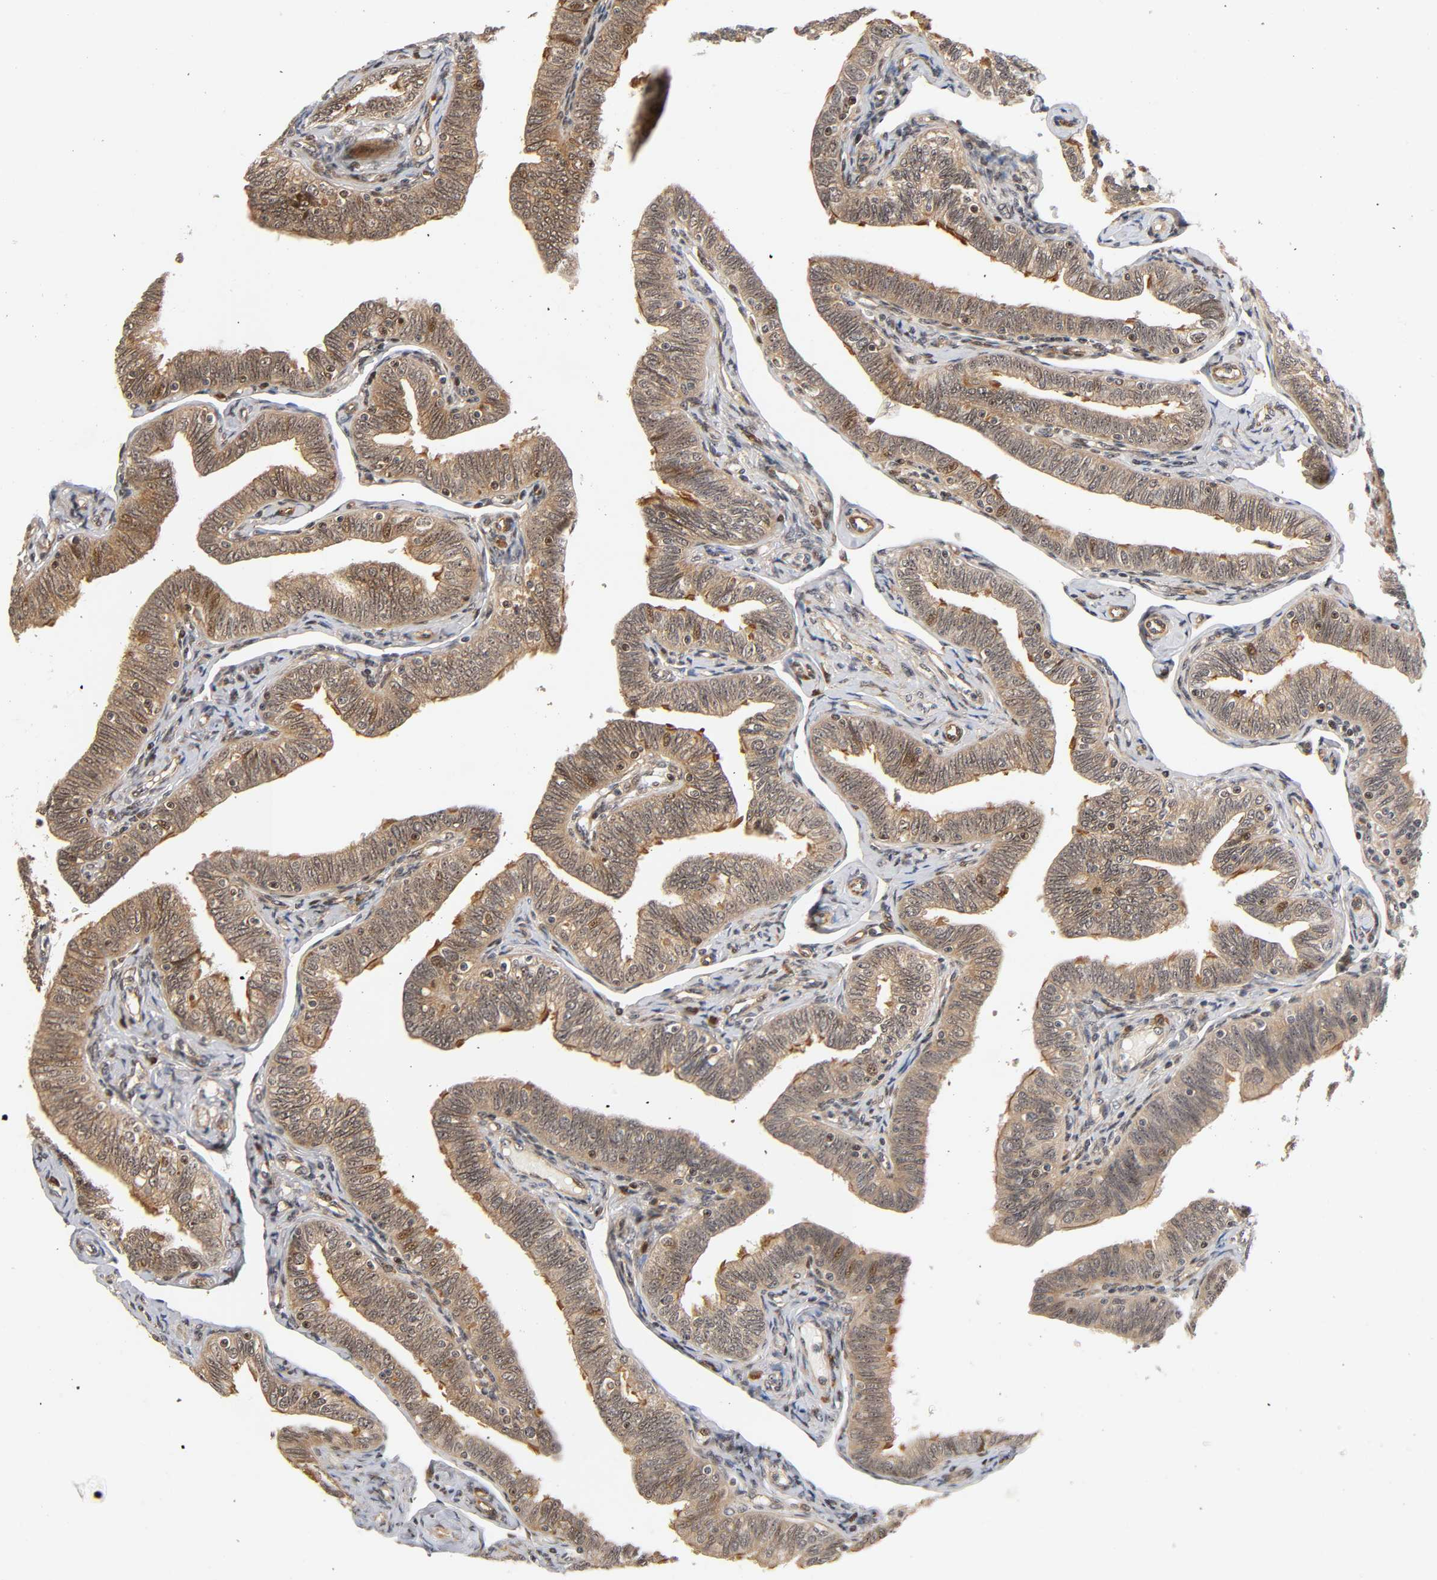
{"staining": {"intensity": "weak", "quantity": ">75%", "location": "cytoplasmic/membranous,nuclear"}, "tissue": "fallopian tube", "cell_type": "Glandular cells", "image_type": "normal", "snomed": [{"axis": "morphology", "description": "Normal tissue, NOS"}, {"axis": "topography", "description": "Fallopian tube"}, {"axis": "topography", "description": "Ovary"}], "caption": "Protein staining displays weak cytoplasmic/membranous,nuclear staining in about >75% of glandular cells in unremarkable fallopian tube.", "gene": "IQCJ", "patient": {"sex": "female", "age": 69}}